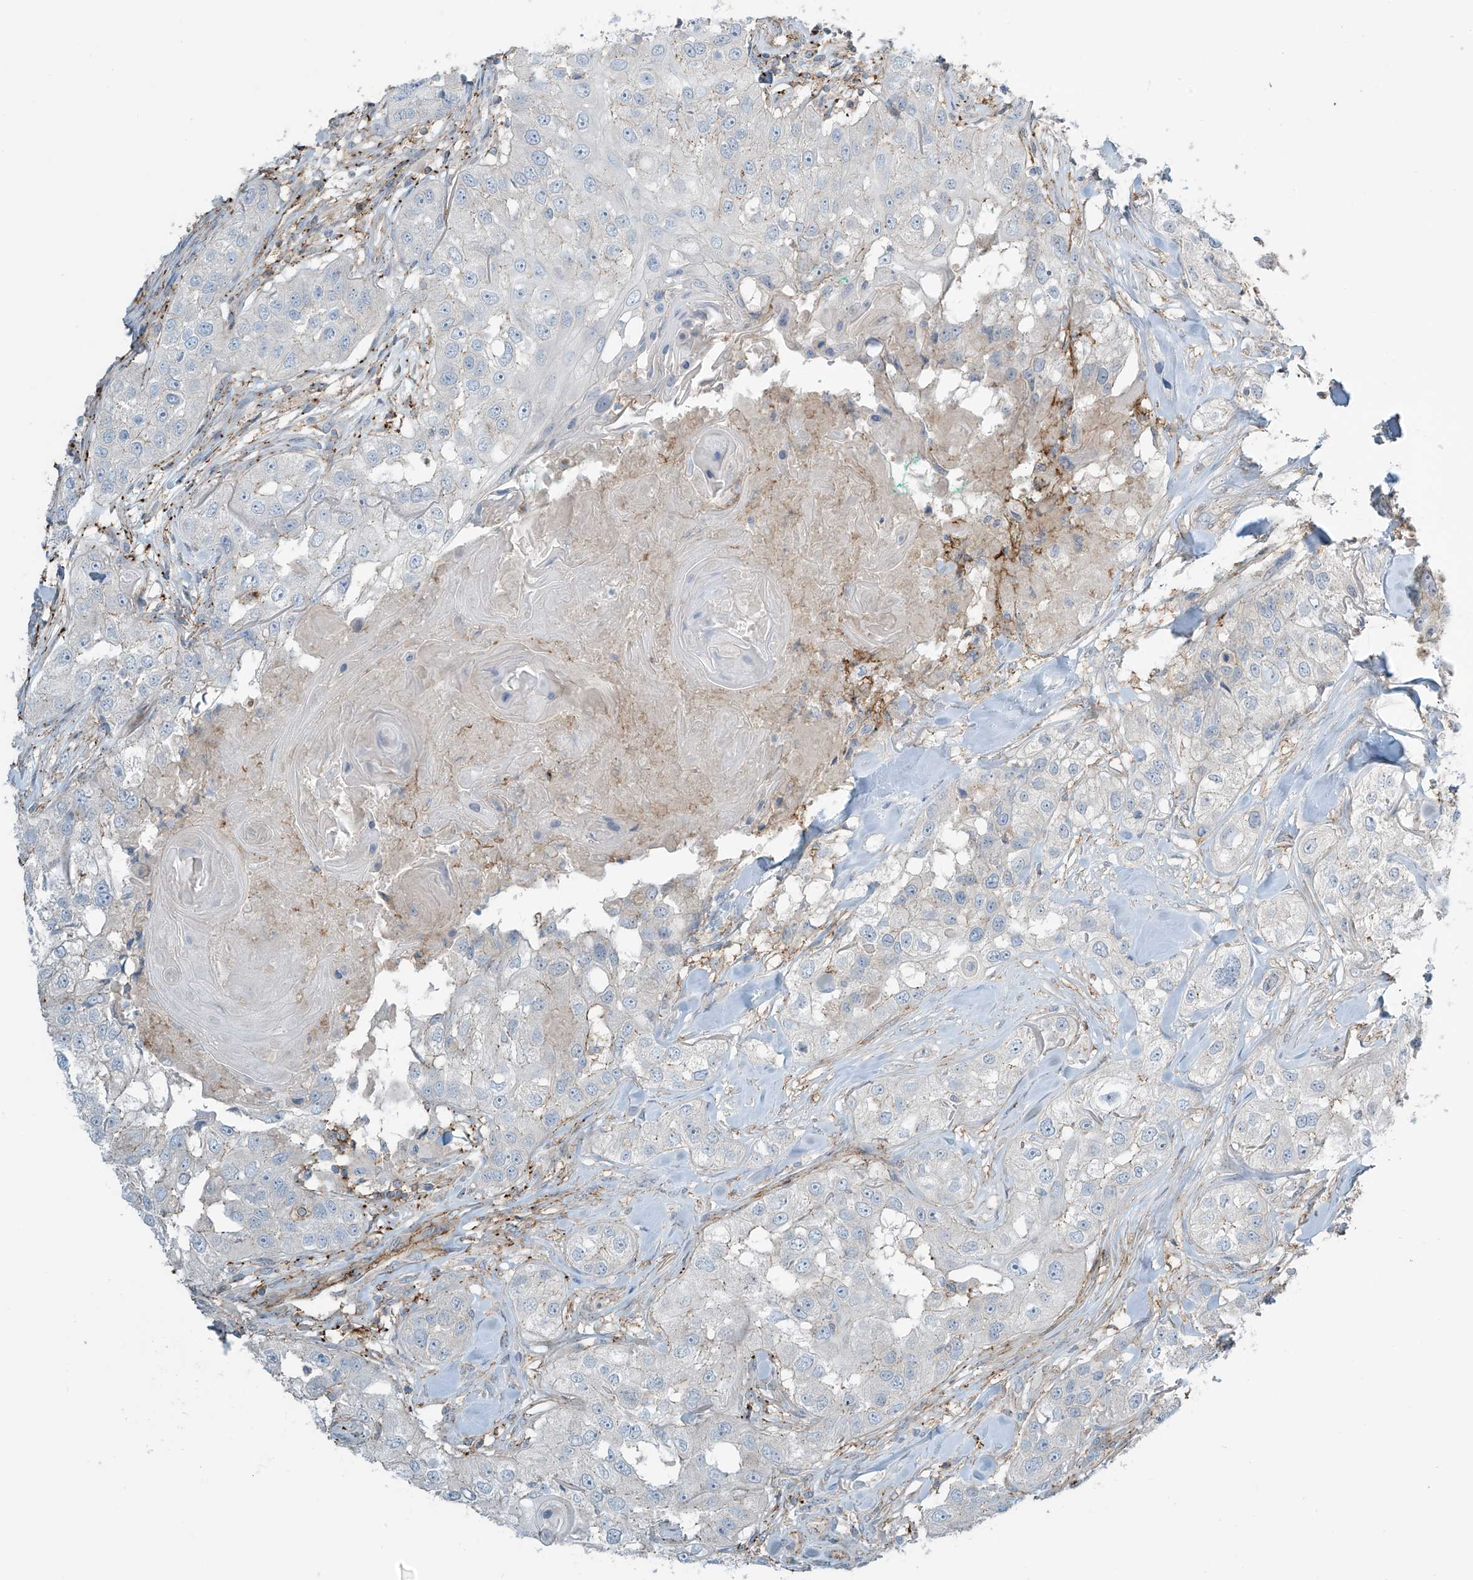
{"staining": {"intensity": "negative", "quantity": "none", "location": "none"}, "tissue": "head and neck cancer", "cell_type": "Tumor cells", "image_type": "cancer", "snomed": [{"axis": "morphology", "description": "Normal tissue, NOS"}, {"axis": "morphology", "description": "Squamous cell carcinoma, NOS"}, {"axis": "topography", "description": "Skeletal muscle"}, {"axis": "topography", "description": "Head-Neck"}], "caption": "Squamous cell carcinoma (head and neck) stained for a protein using immunohistochemistry demonstrates no positivity tumor cells.", "gene": "SLC9A2", "patient": {"sex": "male", "age": 51}}